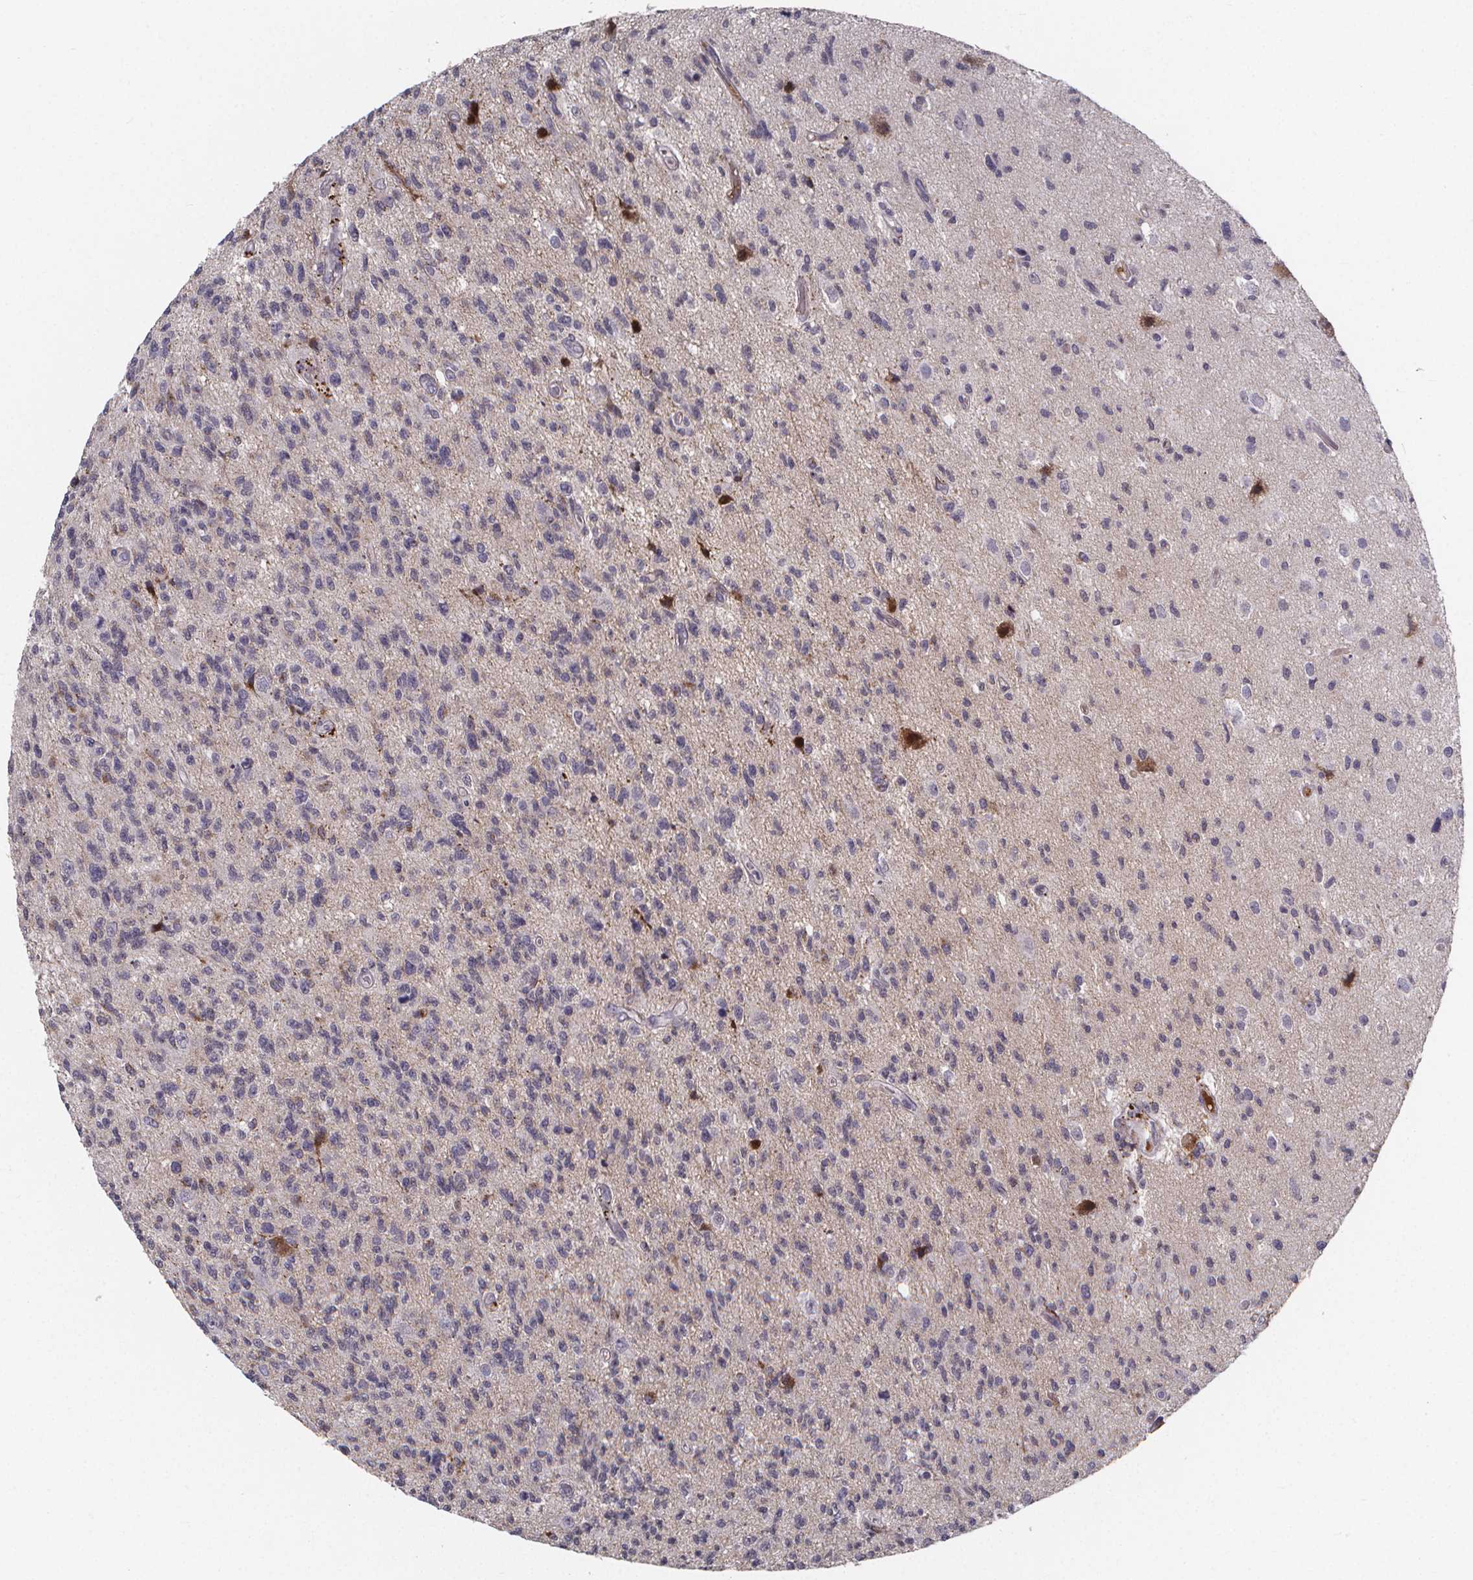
{"staining": {"intensity": "negative", "quantity": "none", "location": "none"}, "tissue": "glioma", "cell_type": "Tumor cells", "image_type": "cancer", "snomed": [{"axis": "morphology", "description": "Glioma, malignant, High grade"}, {"axis": "topography", "description": "Brain"}], "caption": "There is no significant positivity in tumor cells of glioma.", "gene": "AGT", "patient": {"sex": "male", "age": 56}}